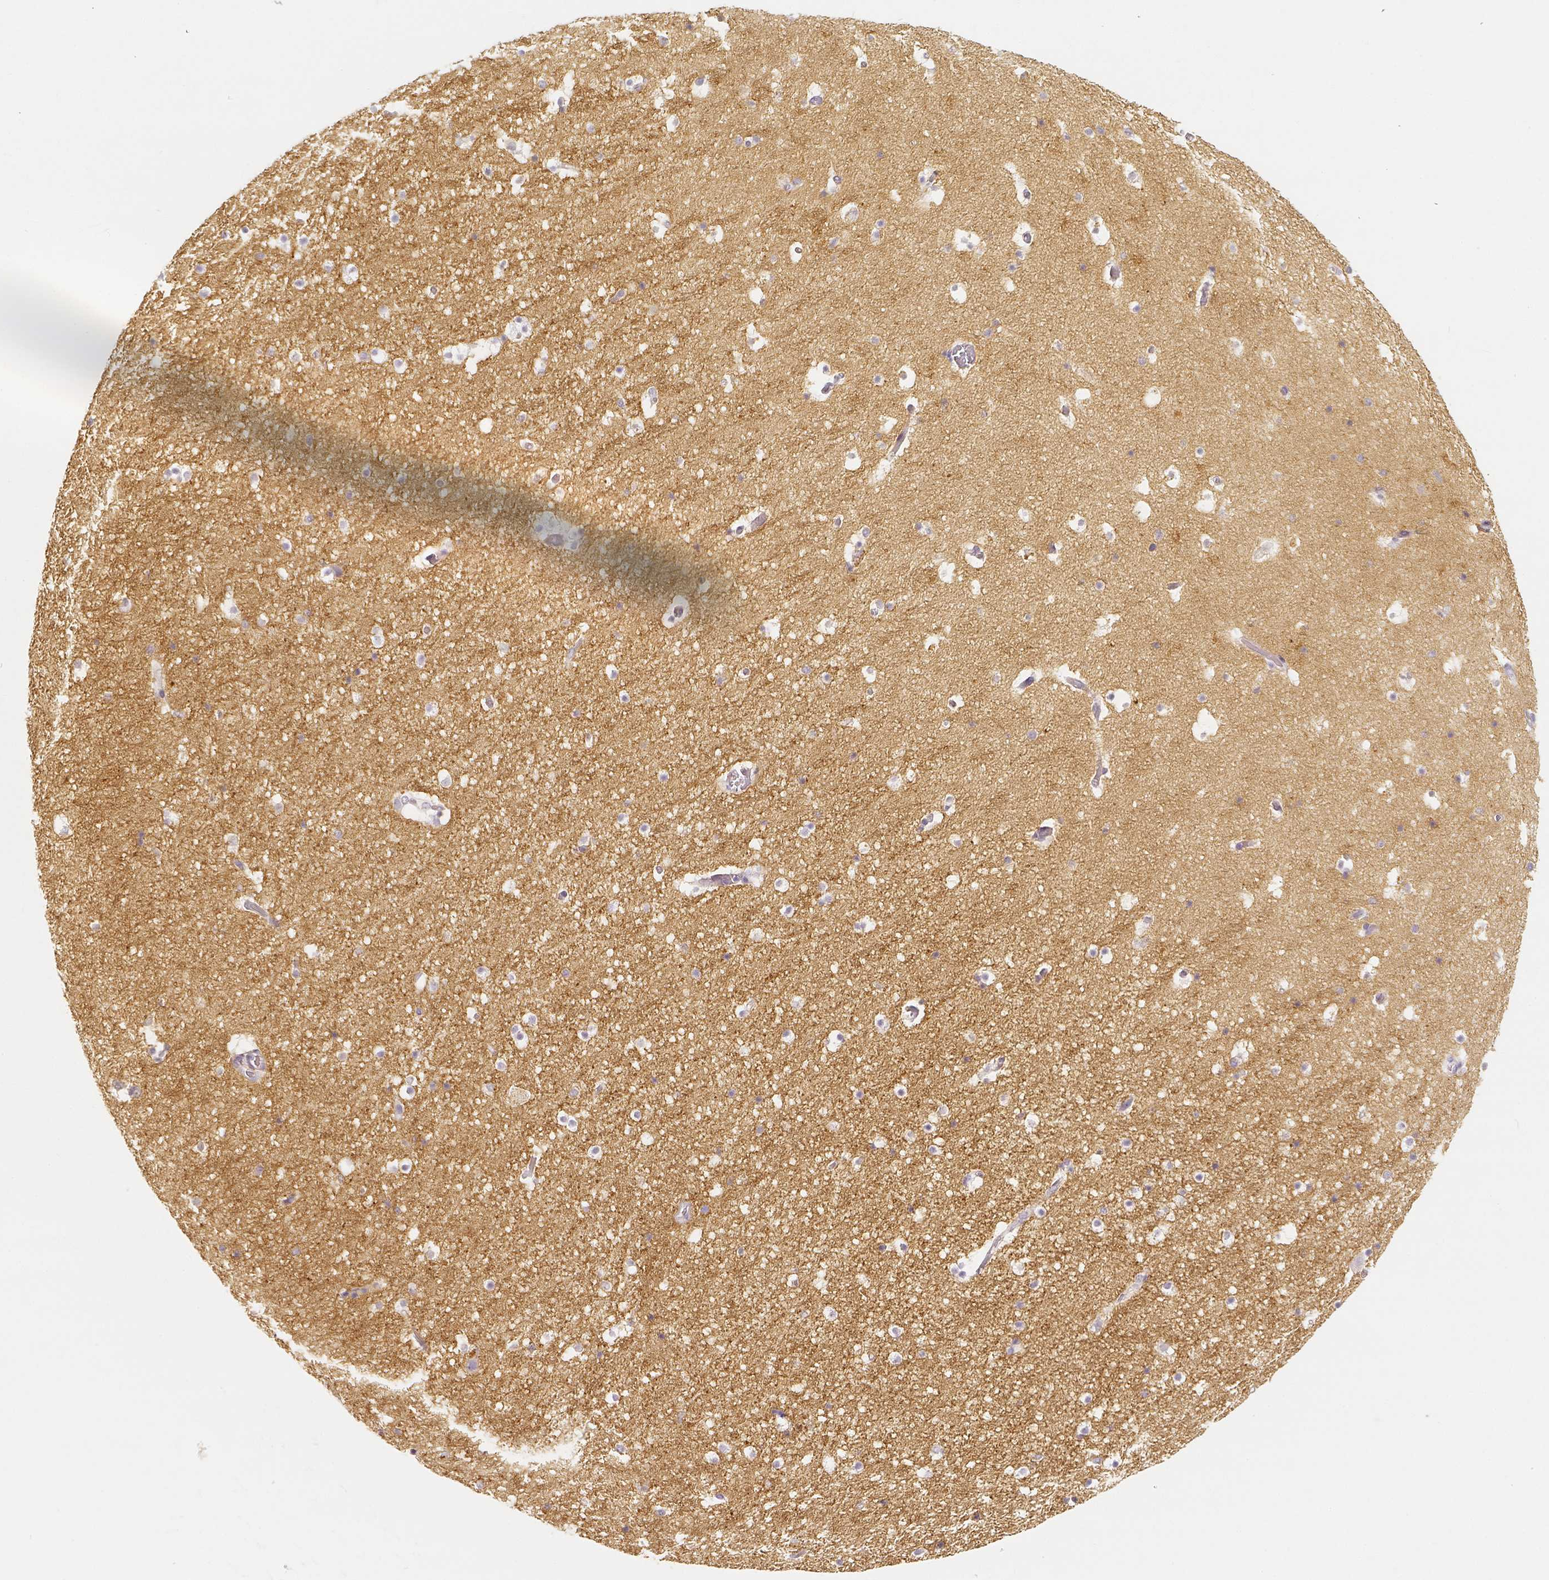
{"staining": {"intensity": "negative", "quantity": "none", "location": "none"}, "tissue": "hippocampus", "cell_type": "Glial cells", "image_type": "normal", "snomed": [{"axis": "morphology", "description": "Normal tissue, NOS"}, {"axis": "topography", "description": "Hippocampus"}], "caption": "Hippocampus stained for a protein using IHC reveals no staining glial cells.", "gene": "THY1", "patient": {"sex": "male", "age": 26}}